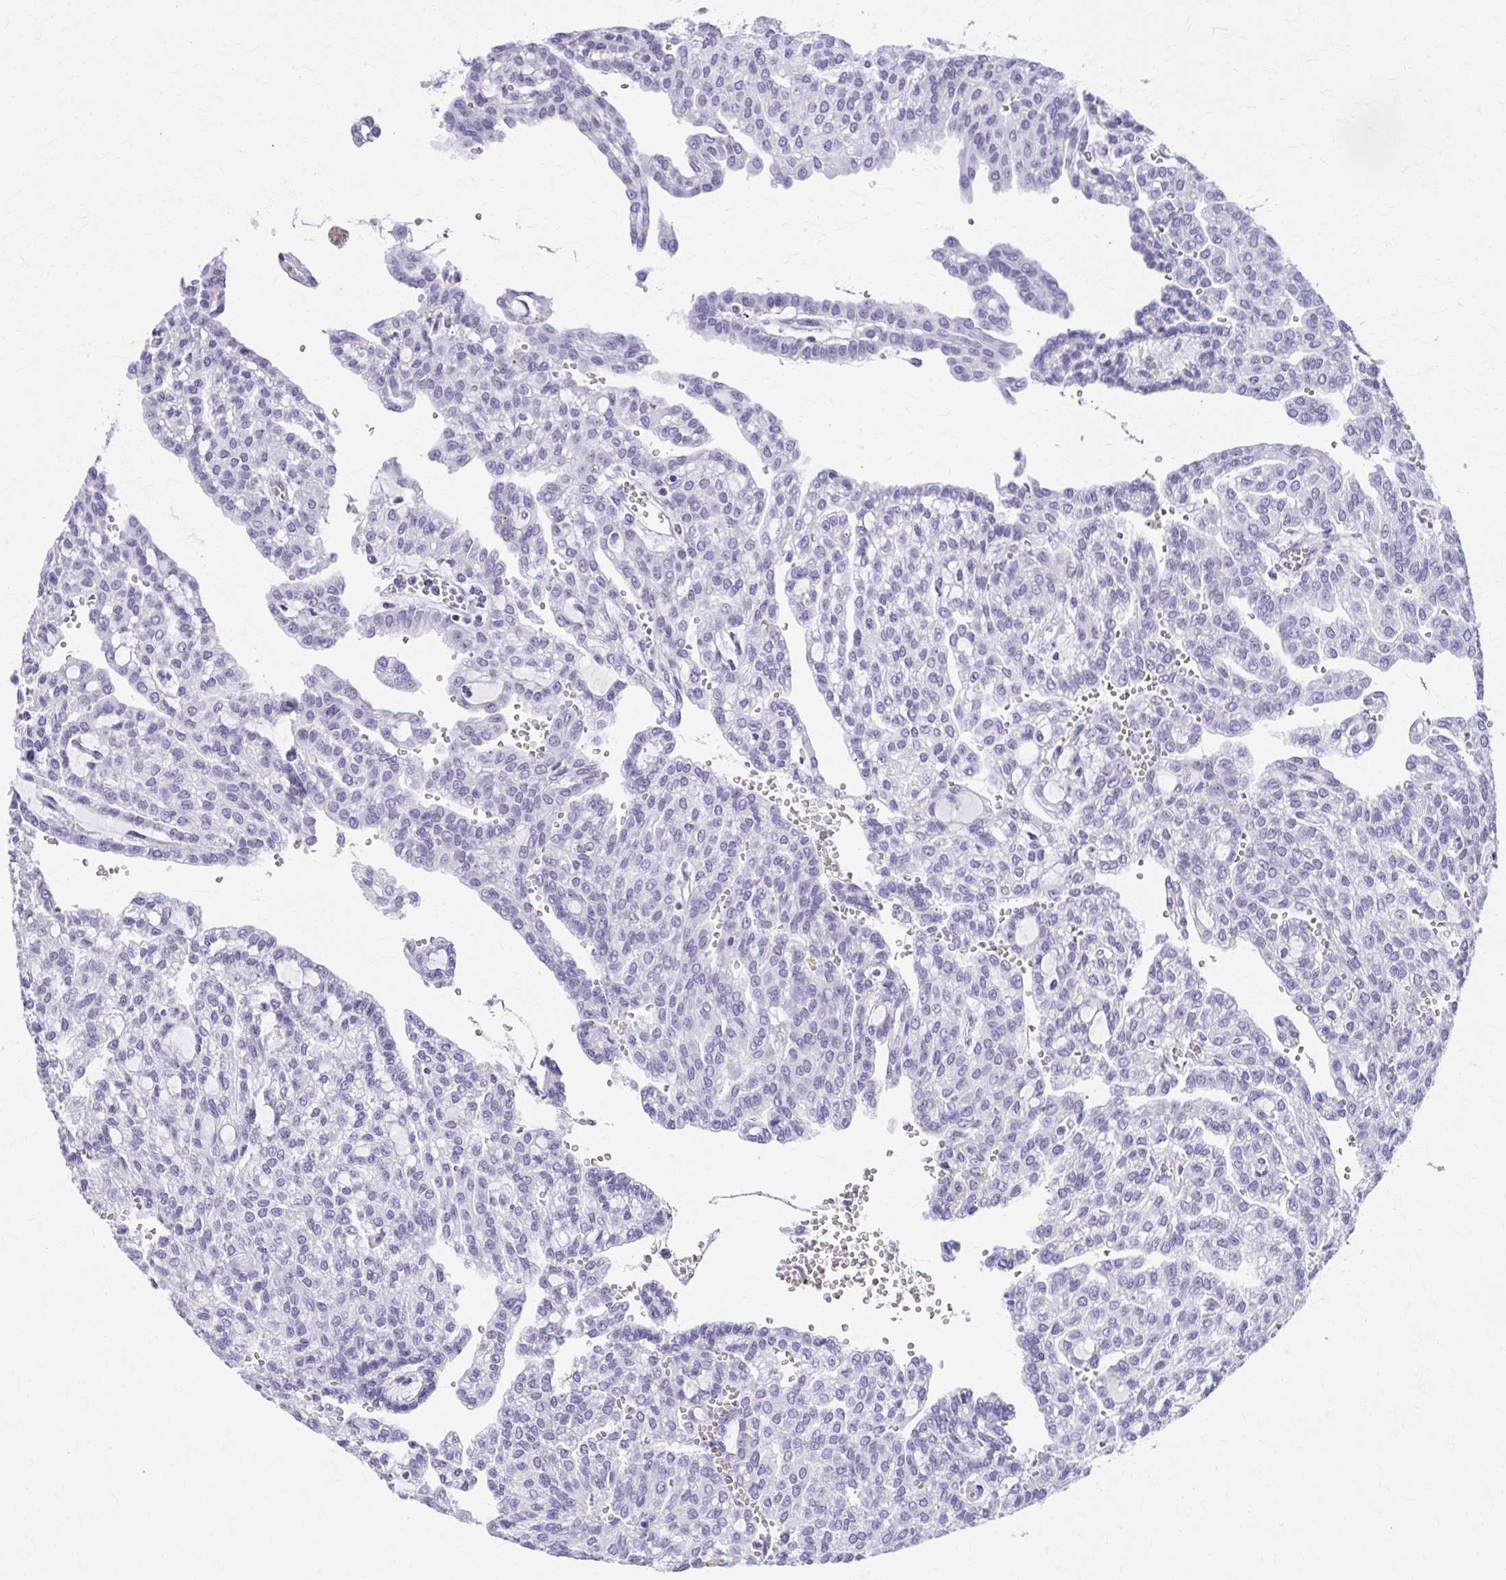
{"staining": {"intensity": "negative", "quantity": "none", "location": "none"}, "tissue": "renal cancer", "cell_type": "Tumor cells", "image_type": "cancer", "snomed": [{"axis": "morphology", "description": "Adenocarcinoma, NOS"}, {"axis": "topography", "description": "Kidney"}], "caption": "A histopathology image of human adenocarcinoma (renal) is negative for staining in tumor cells. (Immunohistochemistry (ihc), brightfield microscopy, high magnification).", "gene": "MPLKIP", "patient": {"sex": "male", "age": 63}}